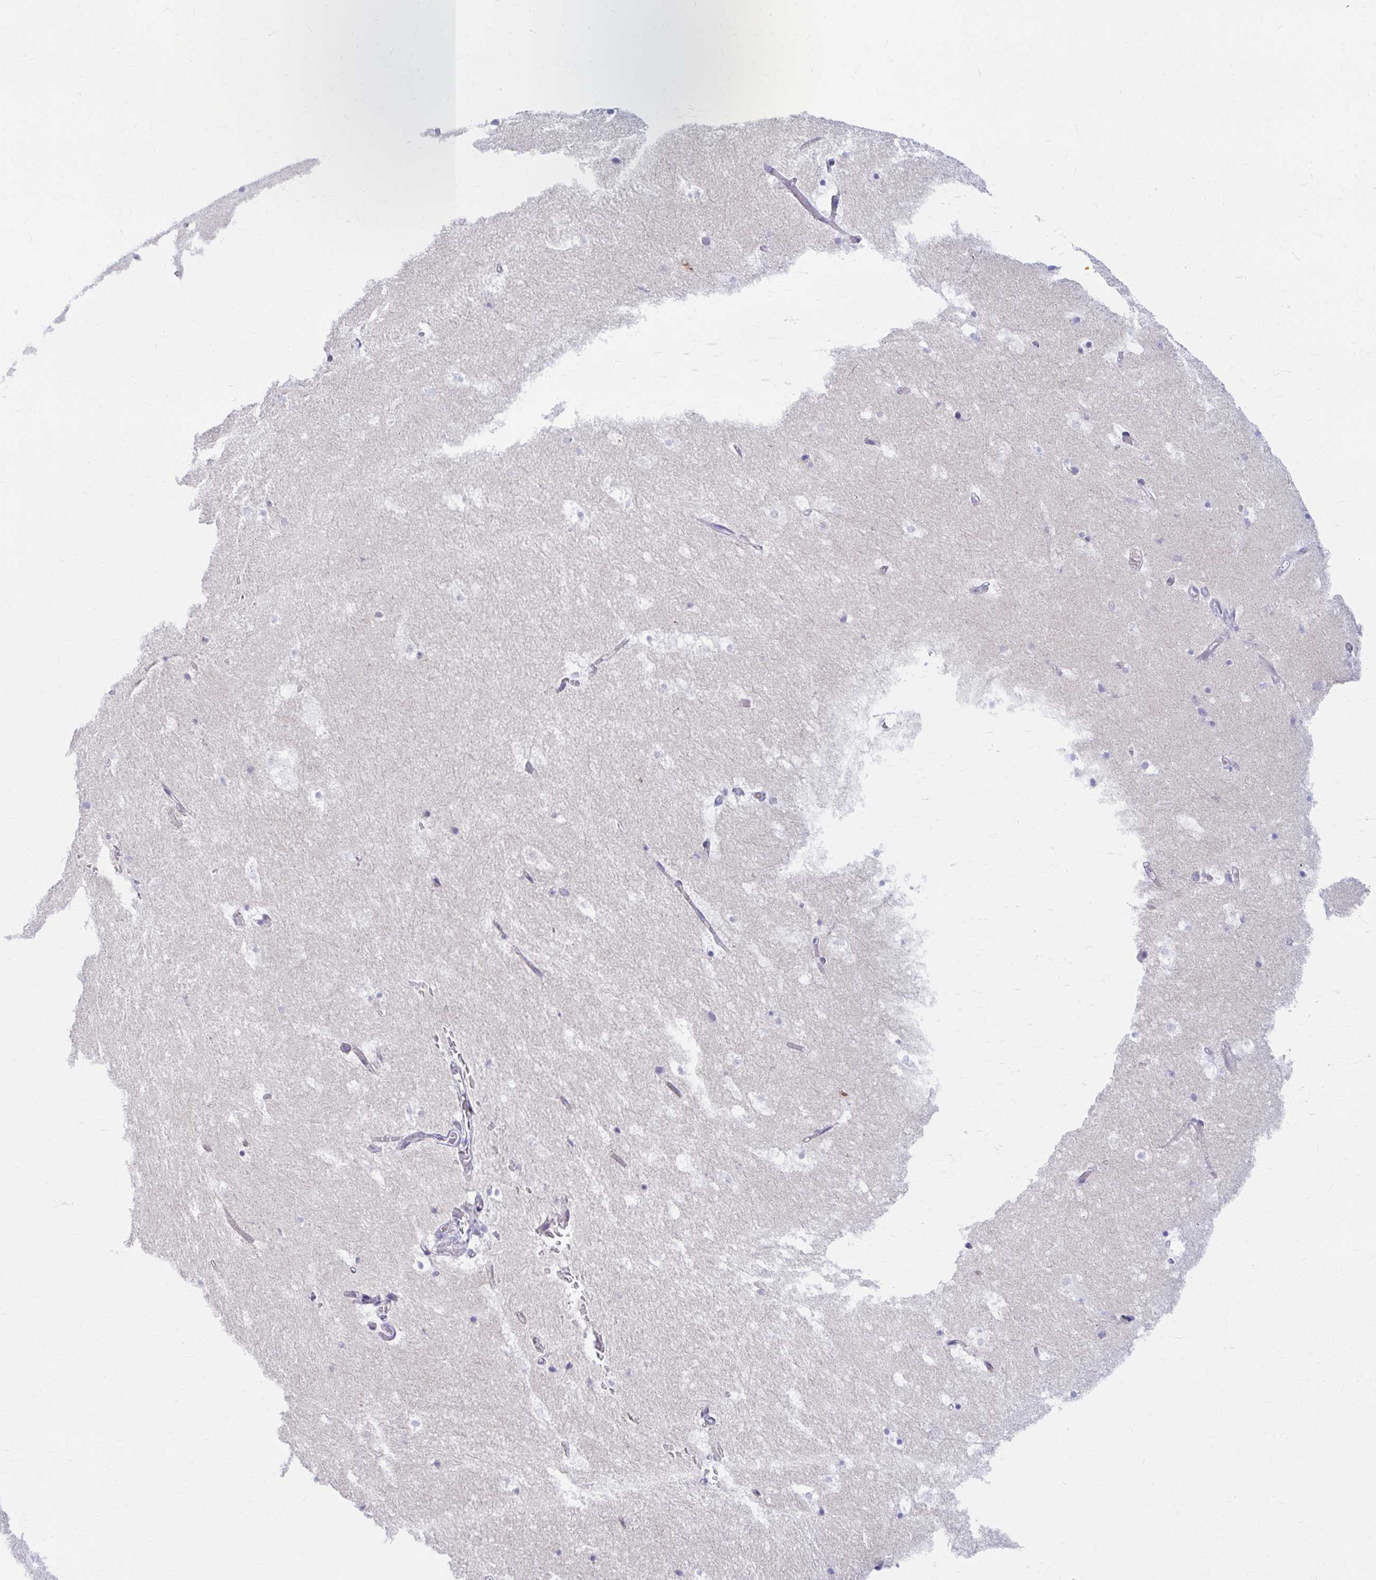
{"staining": {"intensity": "negative", "quantity": "none", "location": "none"}, "tissue": "hippocampus", "cell_type": "Glial cells", "image_type": "normal", "snomed": [{"axis": "morphology", "description": "Normal tissue, NOS"}, {"axis": "topography", "description": "Hippocampus"}], "caption": "Photomicrograph shows no protein positivity in glial cells of normal hippocampus.", "gene": "RADIL", "patient": {"sex": "female", "age": 52}}